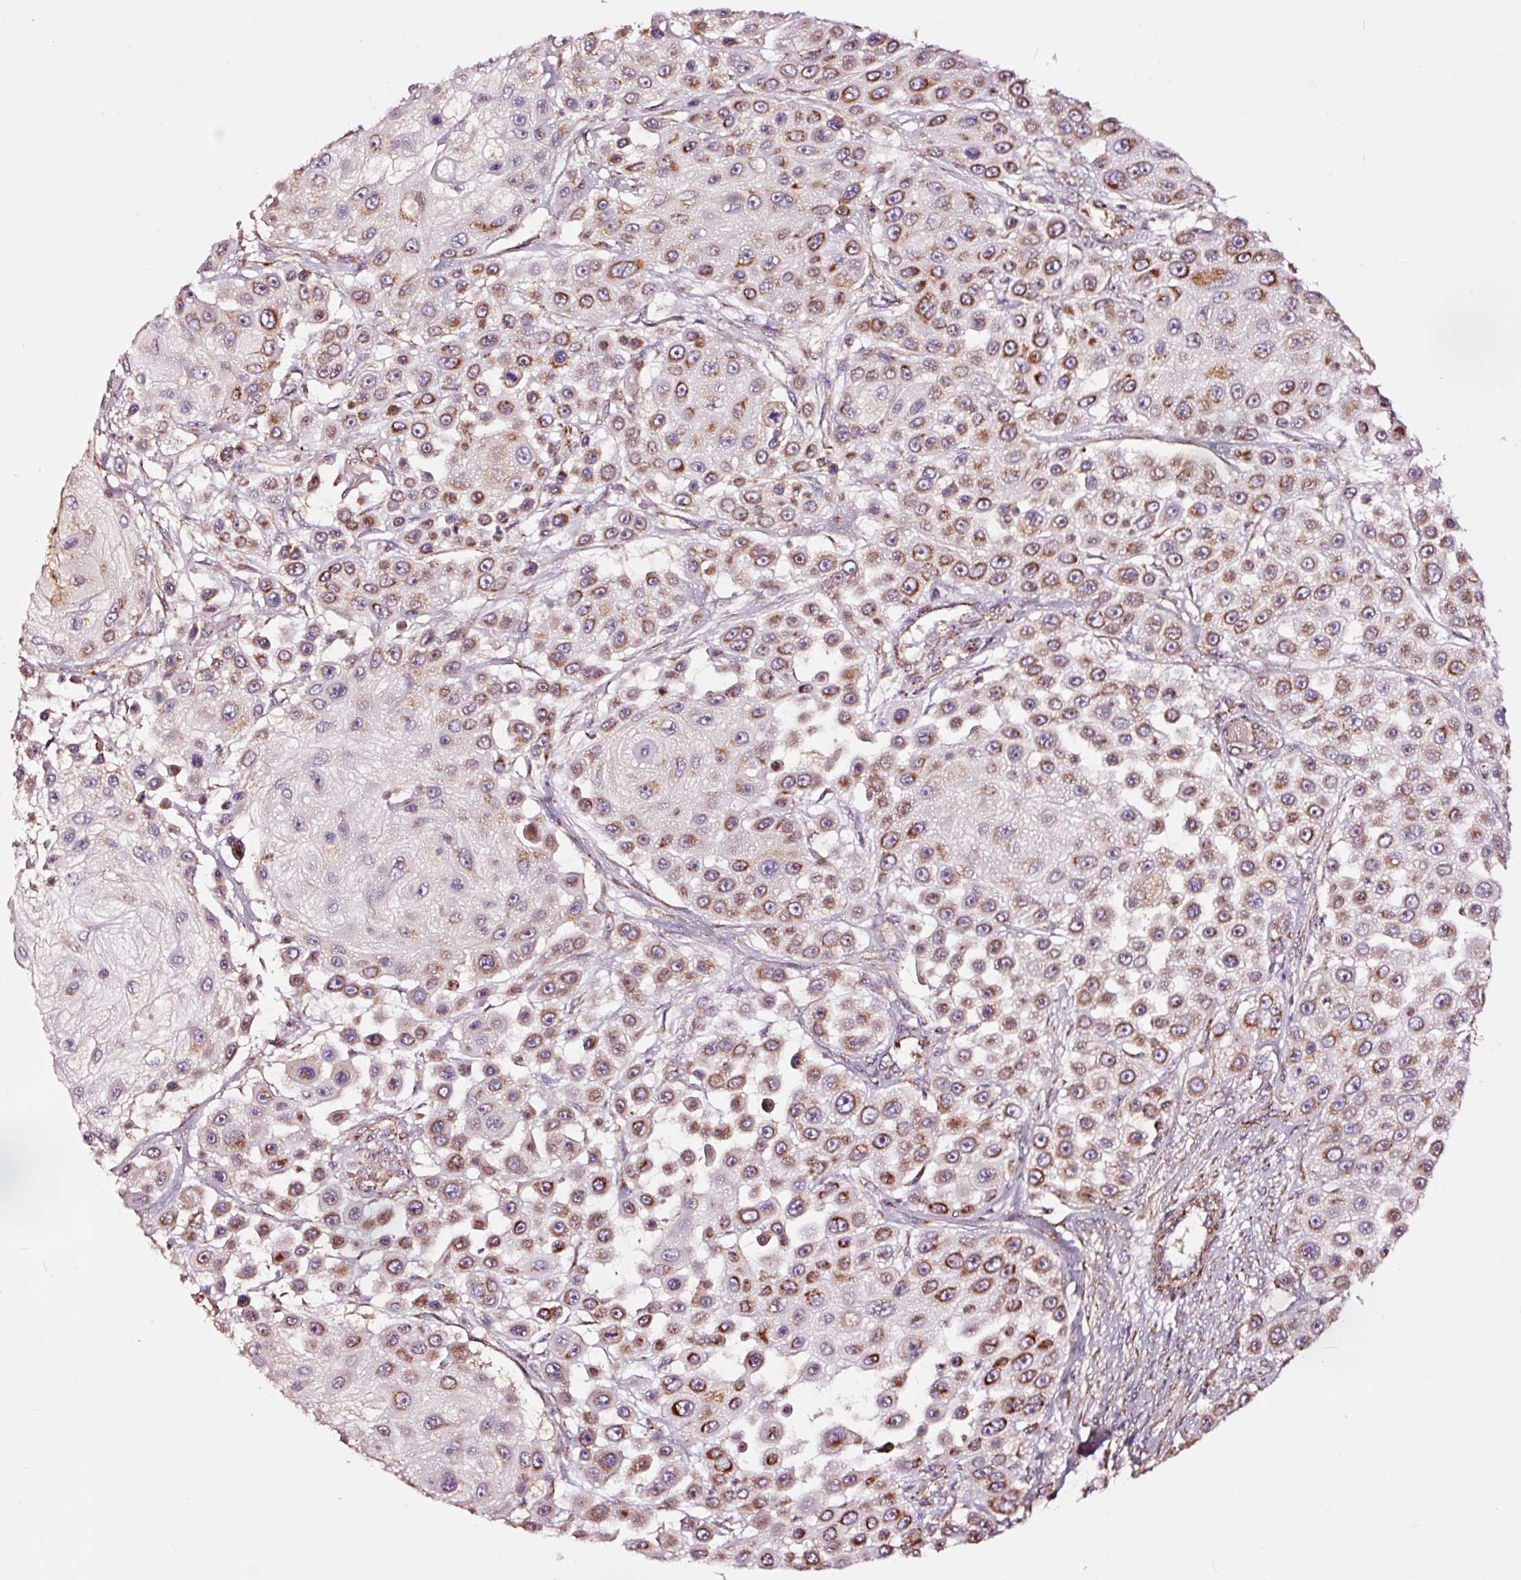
{"staining": {"intensity": "moderate", "quantity": ">75%", "location": "cytoplasmic/membranous"}, "tissue": "skin cancer", "cell_type": "Tumor cells", "image_type": "cancer", "snomed": [{"axis": "morphology", "description": "Squamous cell carcinoma, NOS"}, {"axis": "topography", "description": "Skin"}], "caption": "Protein expression analysis of skin cancer (squamous cell carcinoma) shows moderate cytoplasmic/membranous staining in approximately >75% of tumor cells.", "gene": "TPM1", "patient": {"sex": "male", "age": 67}}